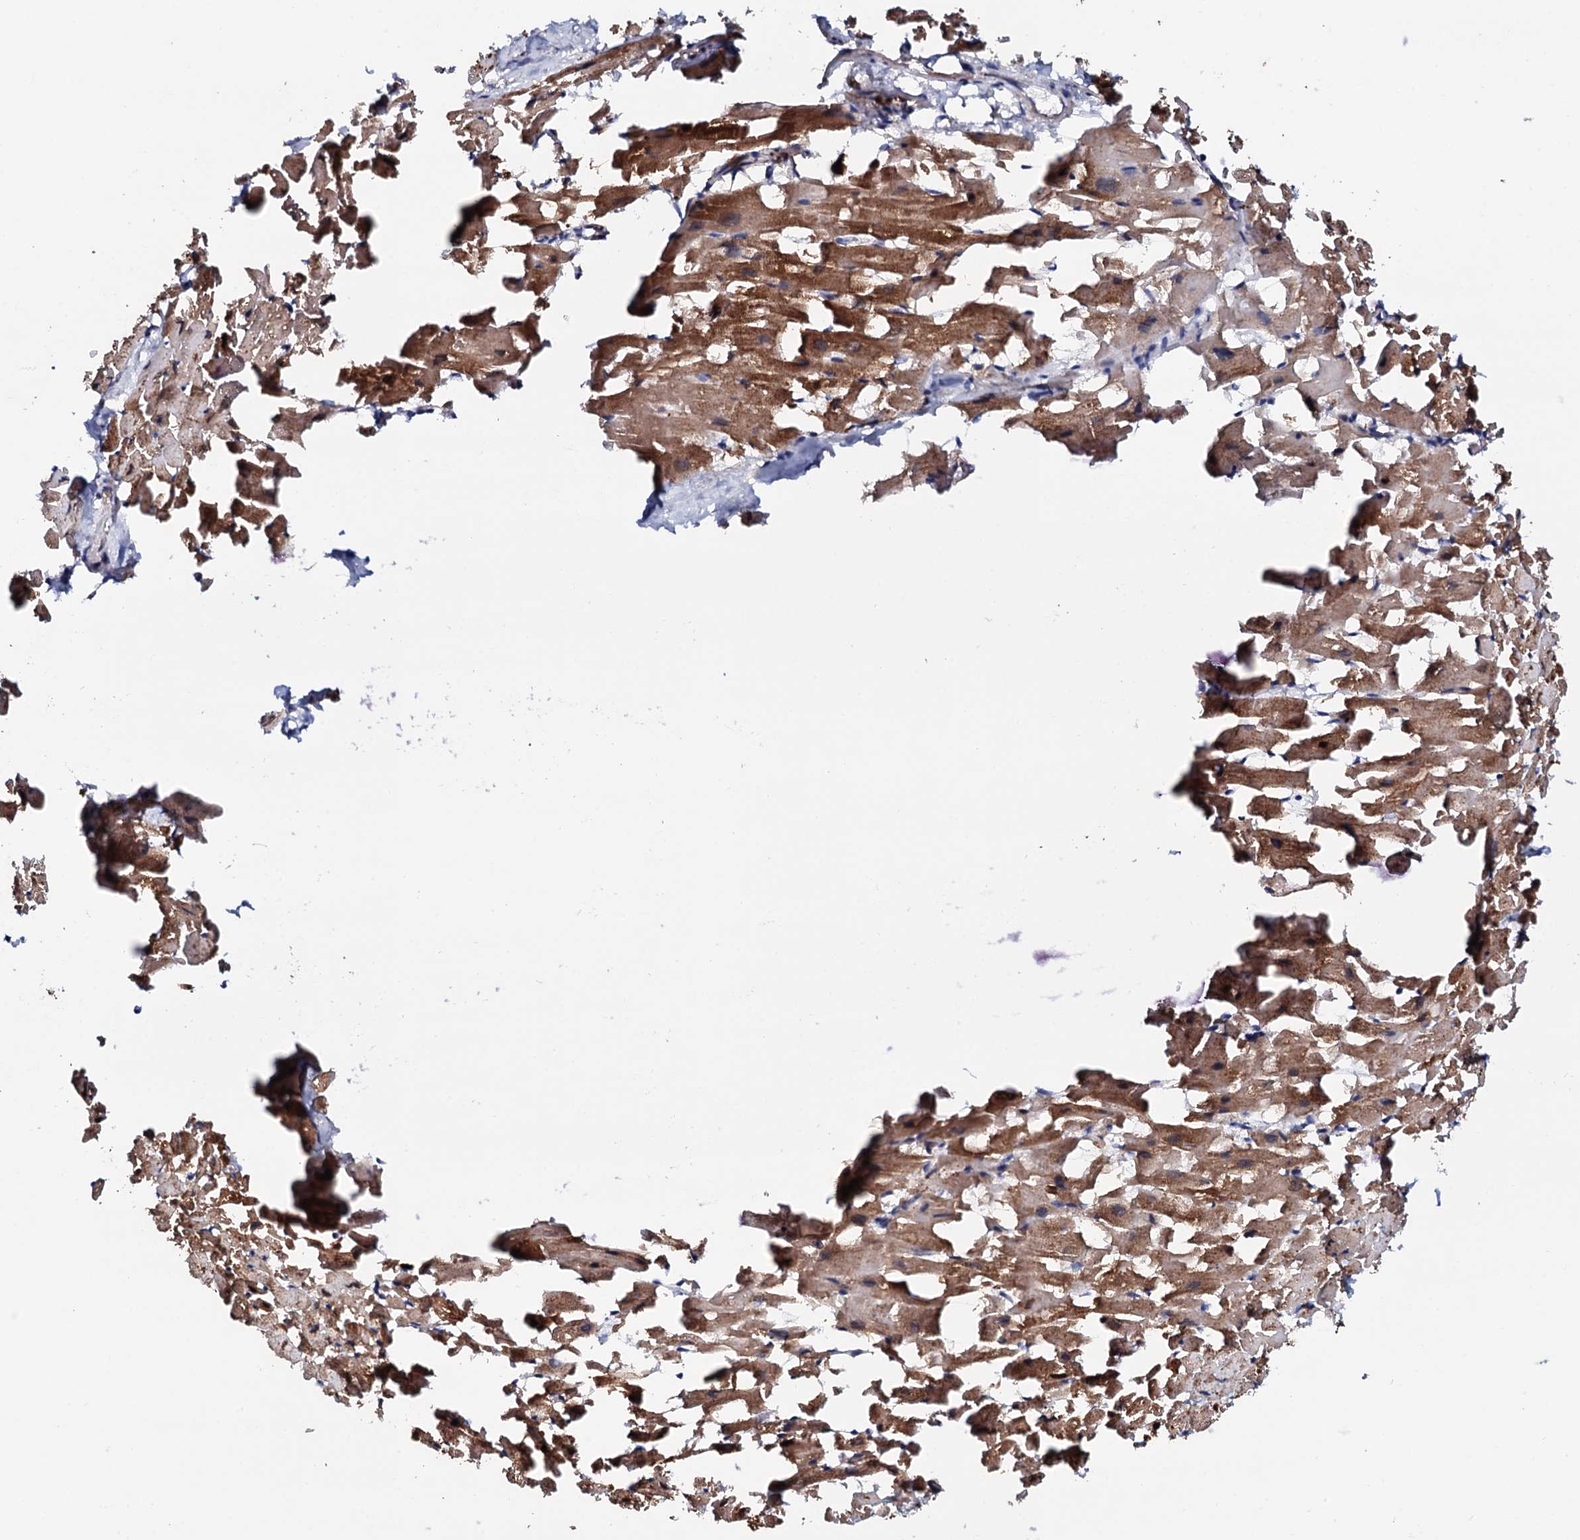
{"staining": {"intensity": "strong", "quantity": ">75%", "location": "cytoplasmic/membranous"}, "tissue": "heart muscle", "cell_type": "Cardiomyocytes", "image_type": "normal", "snomed": [{"axis": "morphology", "description": "Normal tissue, NOS"}, {"axis": "topography", "description": "Heart"}], "caption": "Immunohistochemistry (IHC) (DAB) staining of normal heart muscle exhibits strong cytoplasmic/membranous protein staining in approximately >75% of cardiomyocytes. (brown staining indicates protein expression, while blue staining denotes nuclei).", "gene": "TCAF2C", "patient": {"sex": "female", "age": 64}}